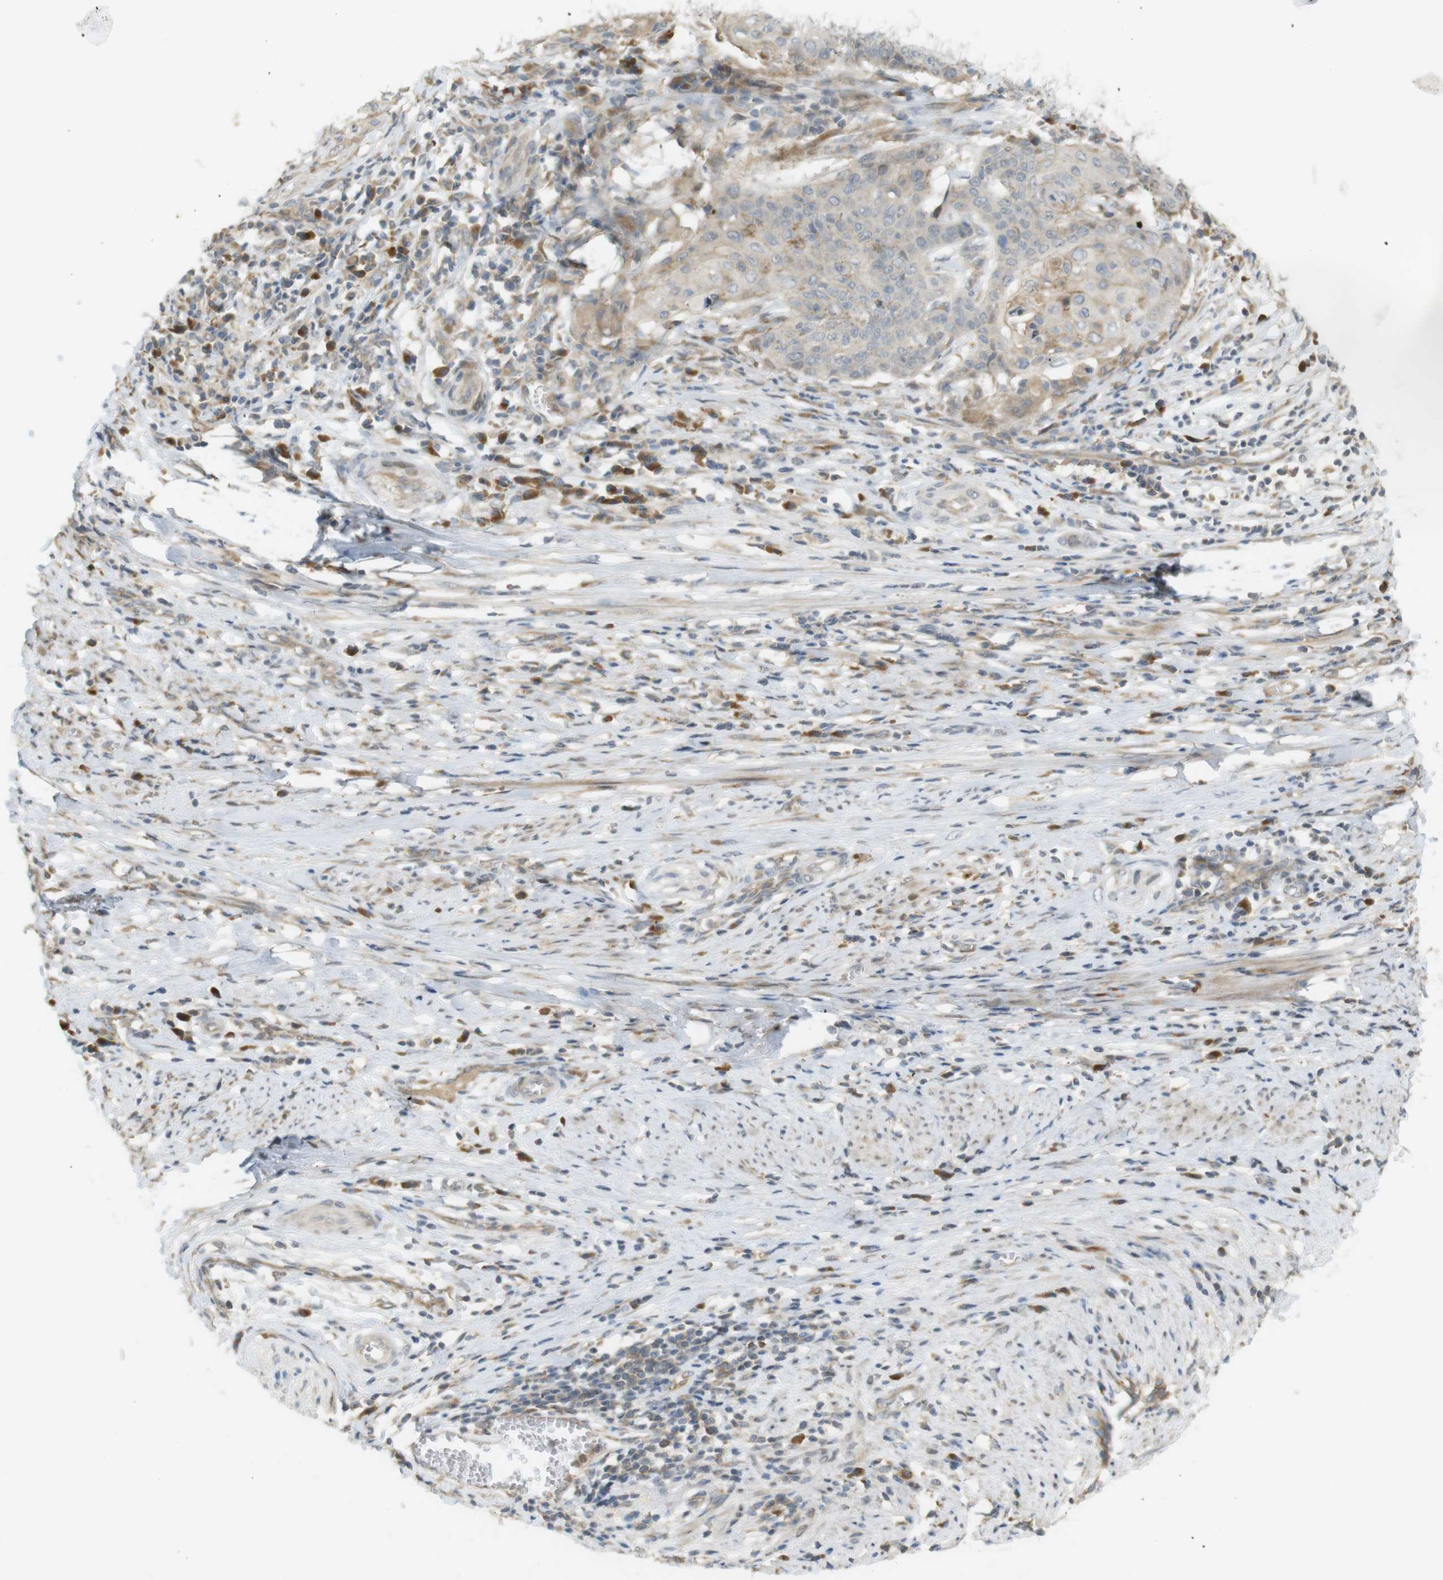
{"staining": {"intensity": "weak", "quantity": "<25%", "location": "cytoplasmic/membranous"}, "tissue": "cervical cancer", "cell_type": "Tumor cells", "image_type": "cancer", "snomed": [{"axis": "morphology", "description": "Squamous cell carcinoma, NOS"}, {"axis": "topography", "description": "Cervix"}], "caption": "DAB (3,3'-diaminobenzidine) immunohistochemical staining of cervical squamous cell carcinoma displays no significant expression in tumor cells.", "gene": "CLRN3", "patient": {"sex": "female", "age": 39}}